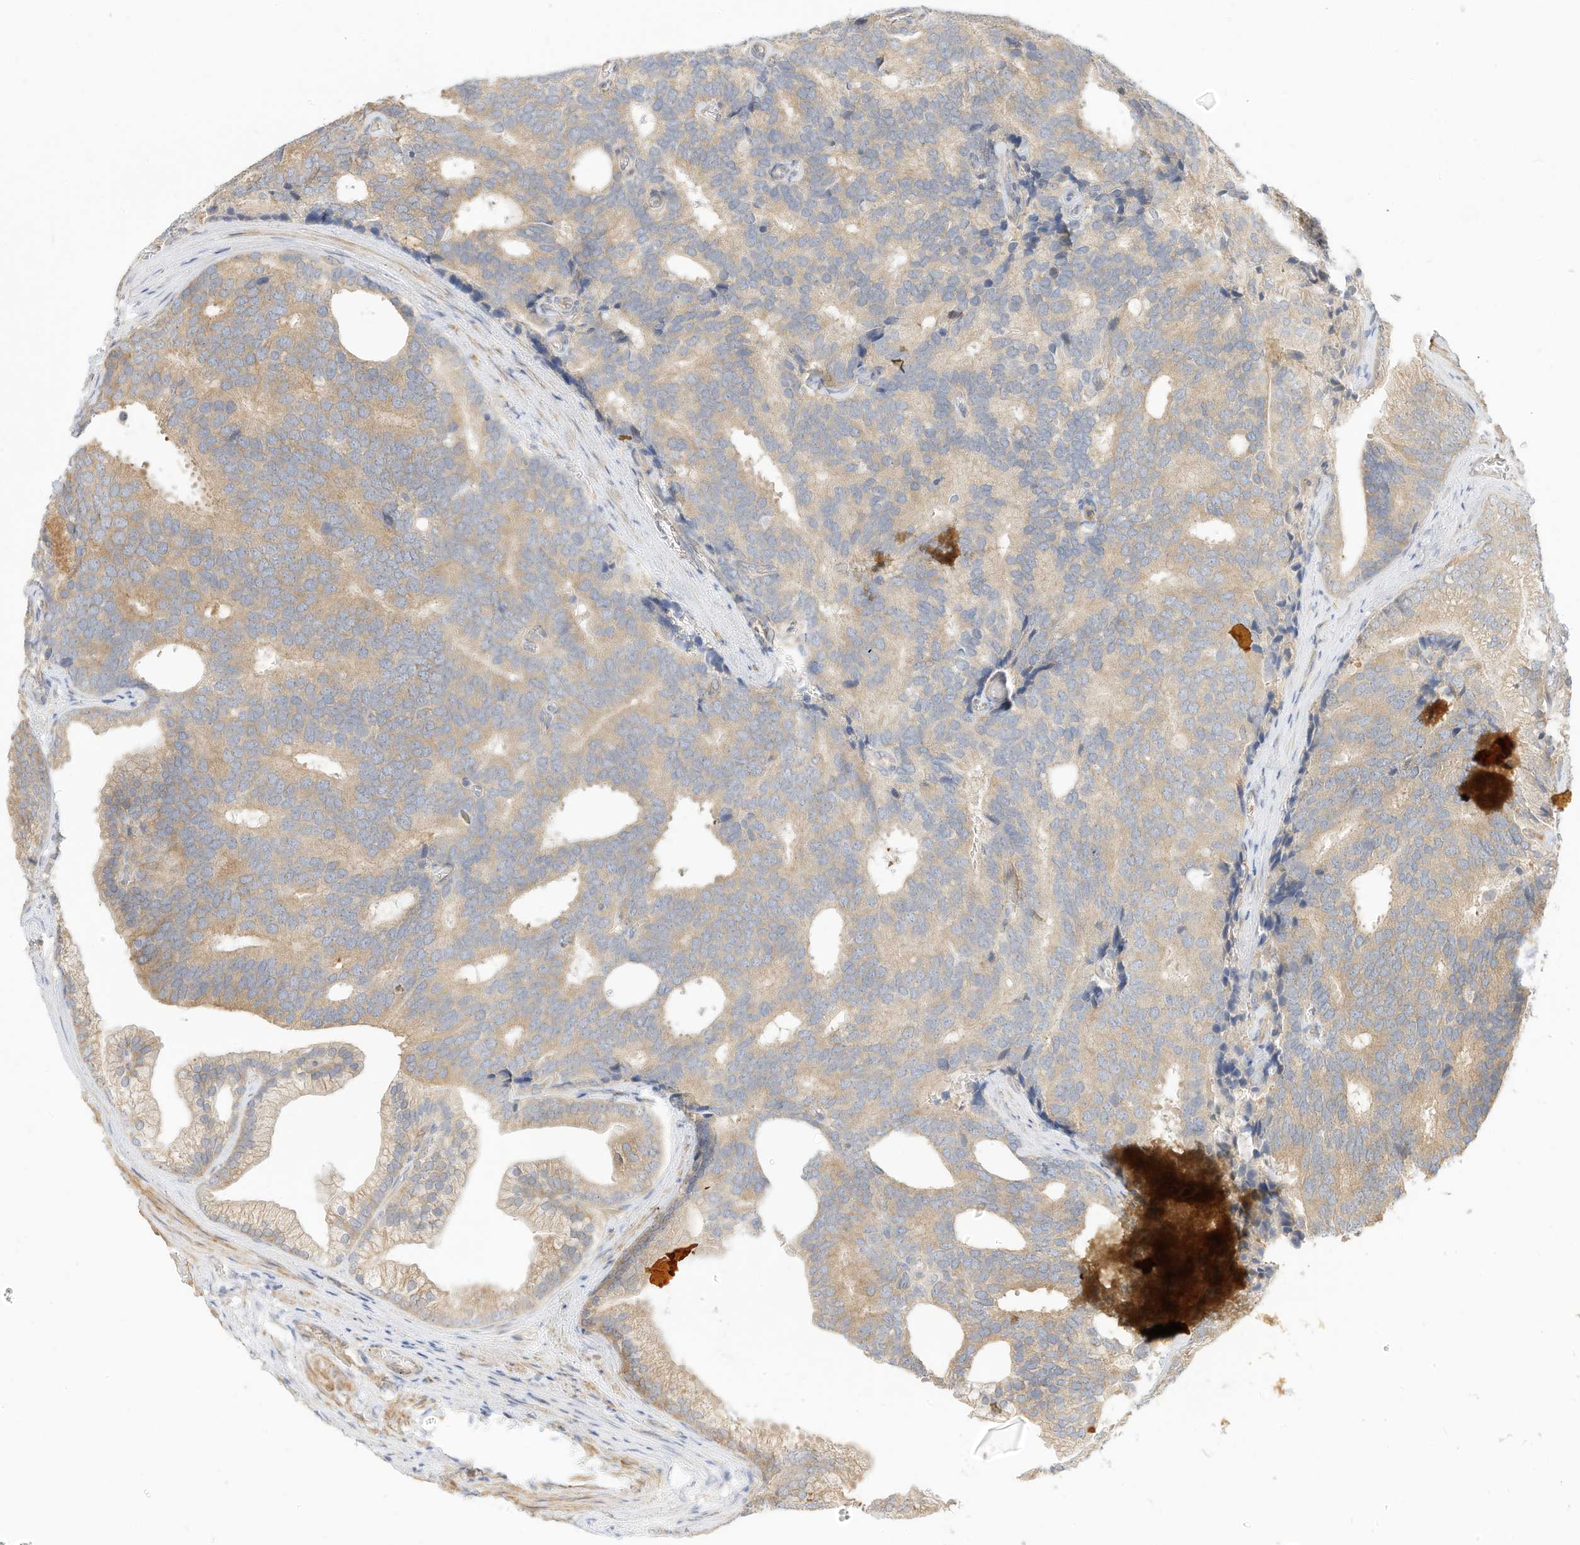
{"staining": {"intensity": "moderate", "quantity": ">75%", "location": "cytoplasmic/membranous"}, "tissue": "prostate cancer", "cell_type": "Tumor cells", "image_type": "cancer", "snomed": [{"axis": "morphology", "description": "Adenocarcinoma, Low grade"}, {"axis": "topography", "description": "Prostate"}], "caption": "Protein staining exhibits moderate cytoplasmic/membranous expression in approximately >75% of tumor cells in prostate adenocarcinoma (low-grade). The staining is performed using DAB (3,3'-diaminobenzidine) brown chromogen to label protein expression. The nuclei are counter-stained blue using hematoxylin.", "gene": "OFD1", "patient": {"sex": "male", "age": 71}}